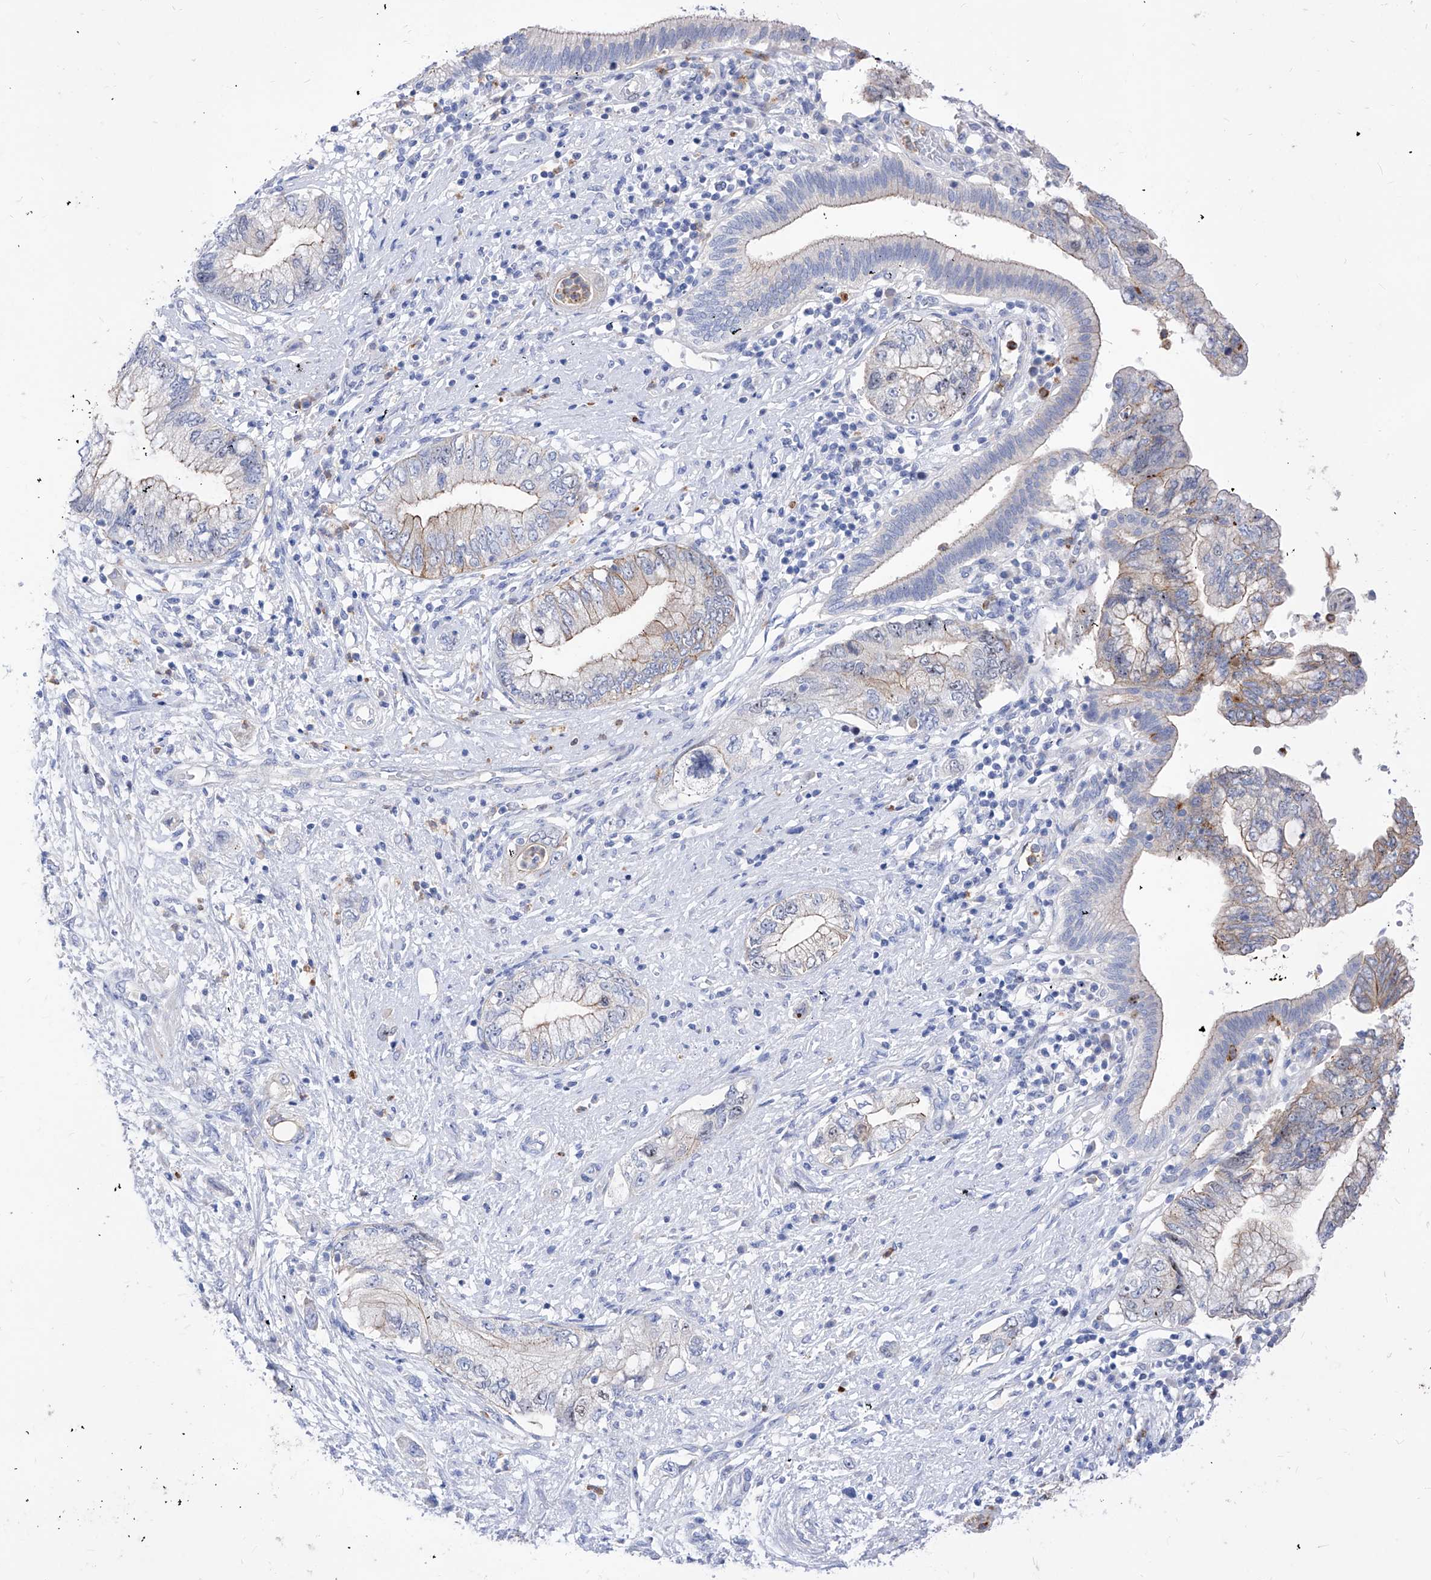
{"staining": {"intensity": "moderate", "quantity": "25%-75%", "location": "cytoplasmic/membranous"}, "tissue": "pancreatic cancer", "cell_type": "Tumor cells", "image_type": "cancer", "snomed": [{"axis": "morphology", "description": "Adenocarcinoma, NOS"}, {"axis": "topography", "description": "Pancreas"}], "caption": "Immunohistochemistry (IHC) staining of pancreatic adenocarcinoma, which displays medium levels of moderate cytoplasmic/membranous expression in approximately 25%-75% of tumor cells indicating moderate cytoplasmic/membranous protein staining. The staining was performed using DAB (3,3'-diaminobenzidine) (brown) for protein detection and nuclei were counterstained in hematoxylin (blue).", "gene": "VAX1", "patient": {"sex": "female", "age": 73}}